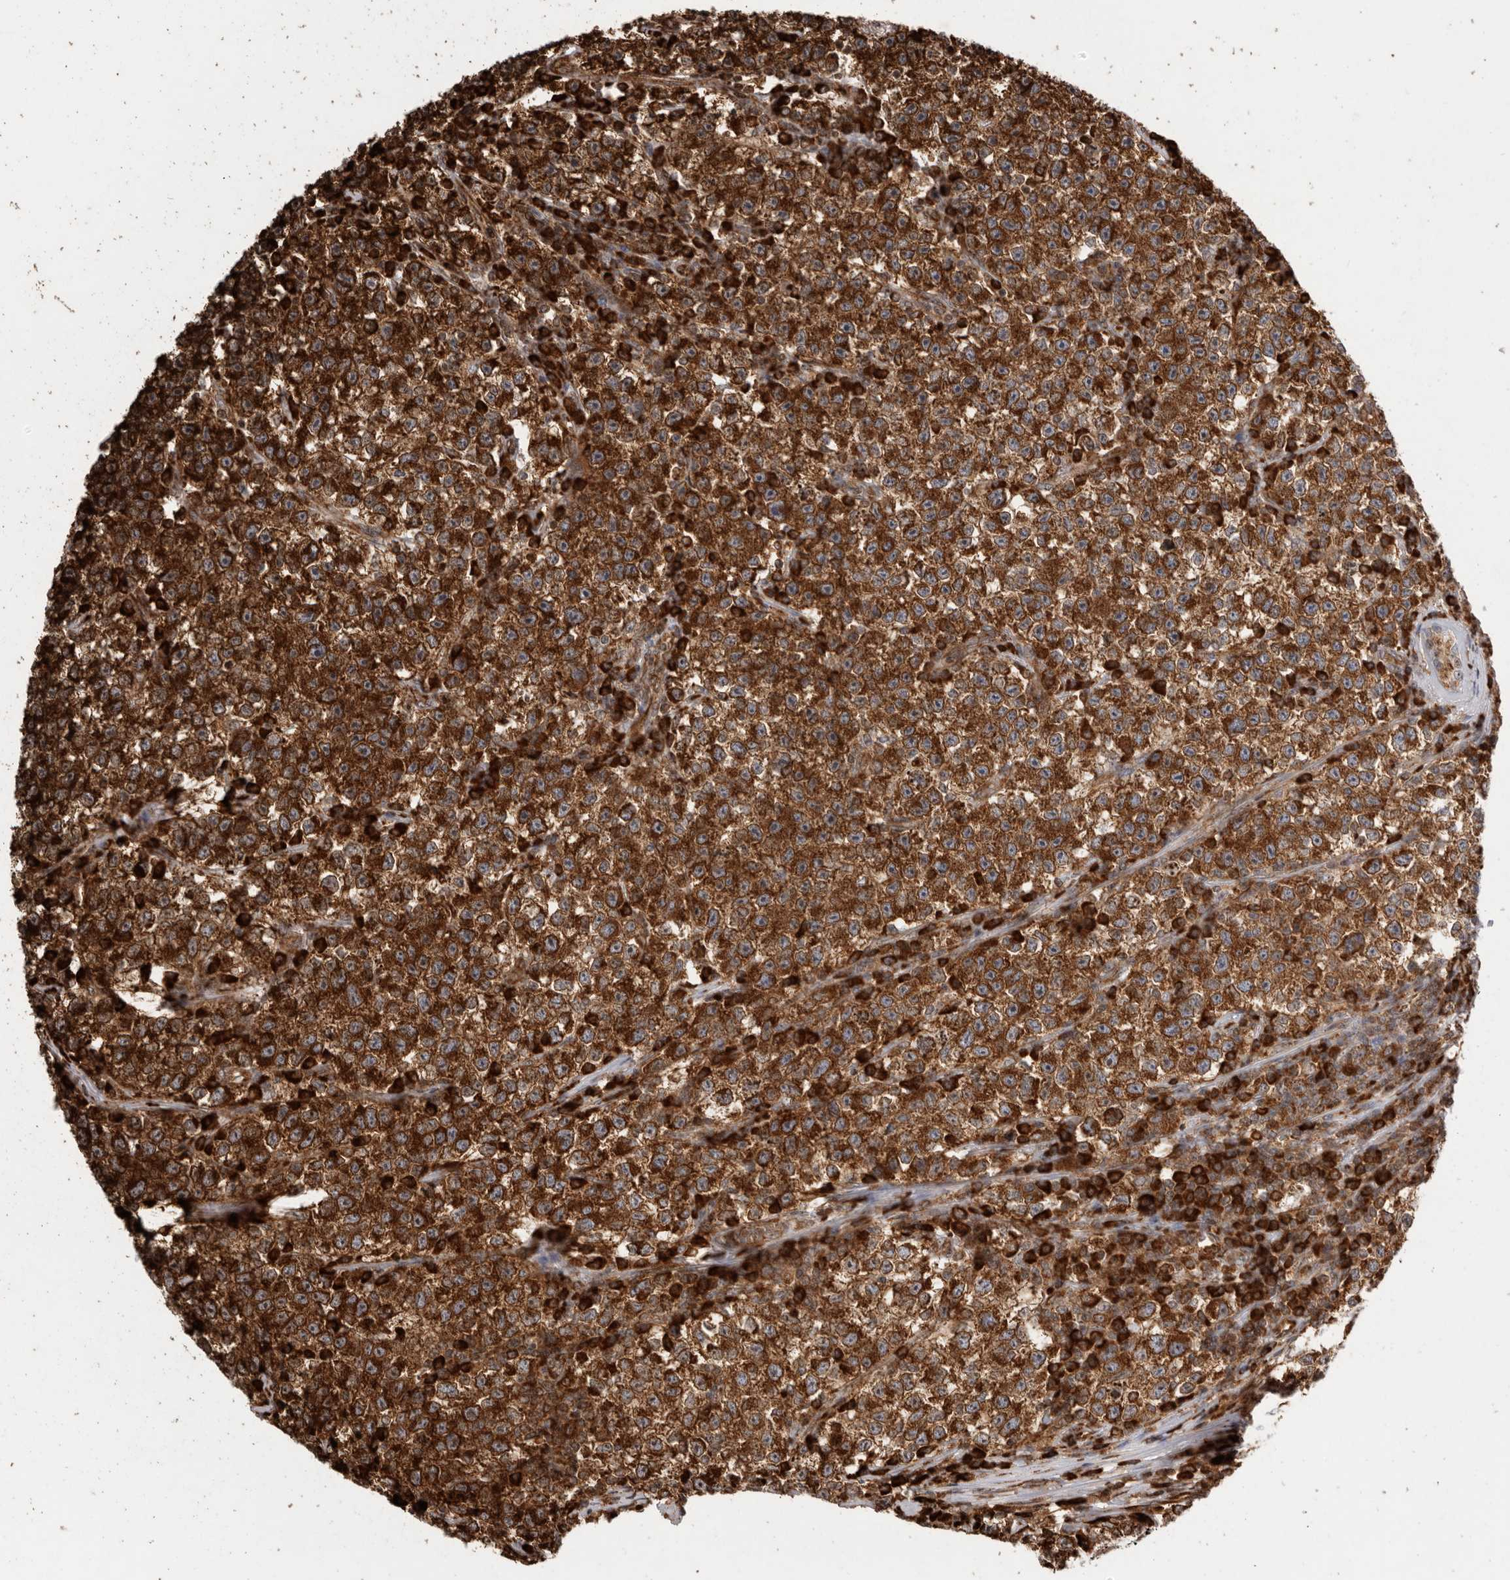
{"staining": {"intensity": "strong", "quantity": ">75%", "location": "cytoplasmic/membranous"}, "tissue": "testis cancer", "cell_type": "Tumor cells", "image_type": "cancer", "snomed": [{"axis": "morphology", "description": "Seminoma, NOS"}, {"axis": "topography", "description": "Testis"}], "caption": "Human testis cancer stained with a brown dye displays strong cytoplasmic/membranous positive expression in about >75% of tumor cells.", "gene": "FZD3", "patient": {"sex": "male", "age": 22}}